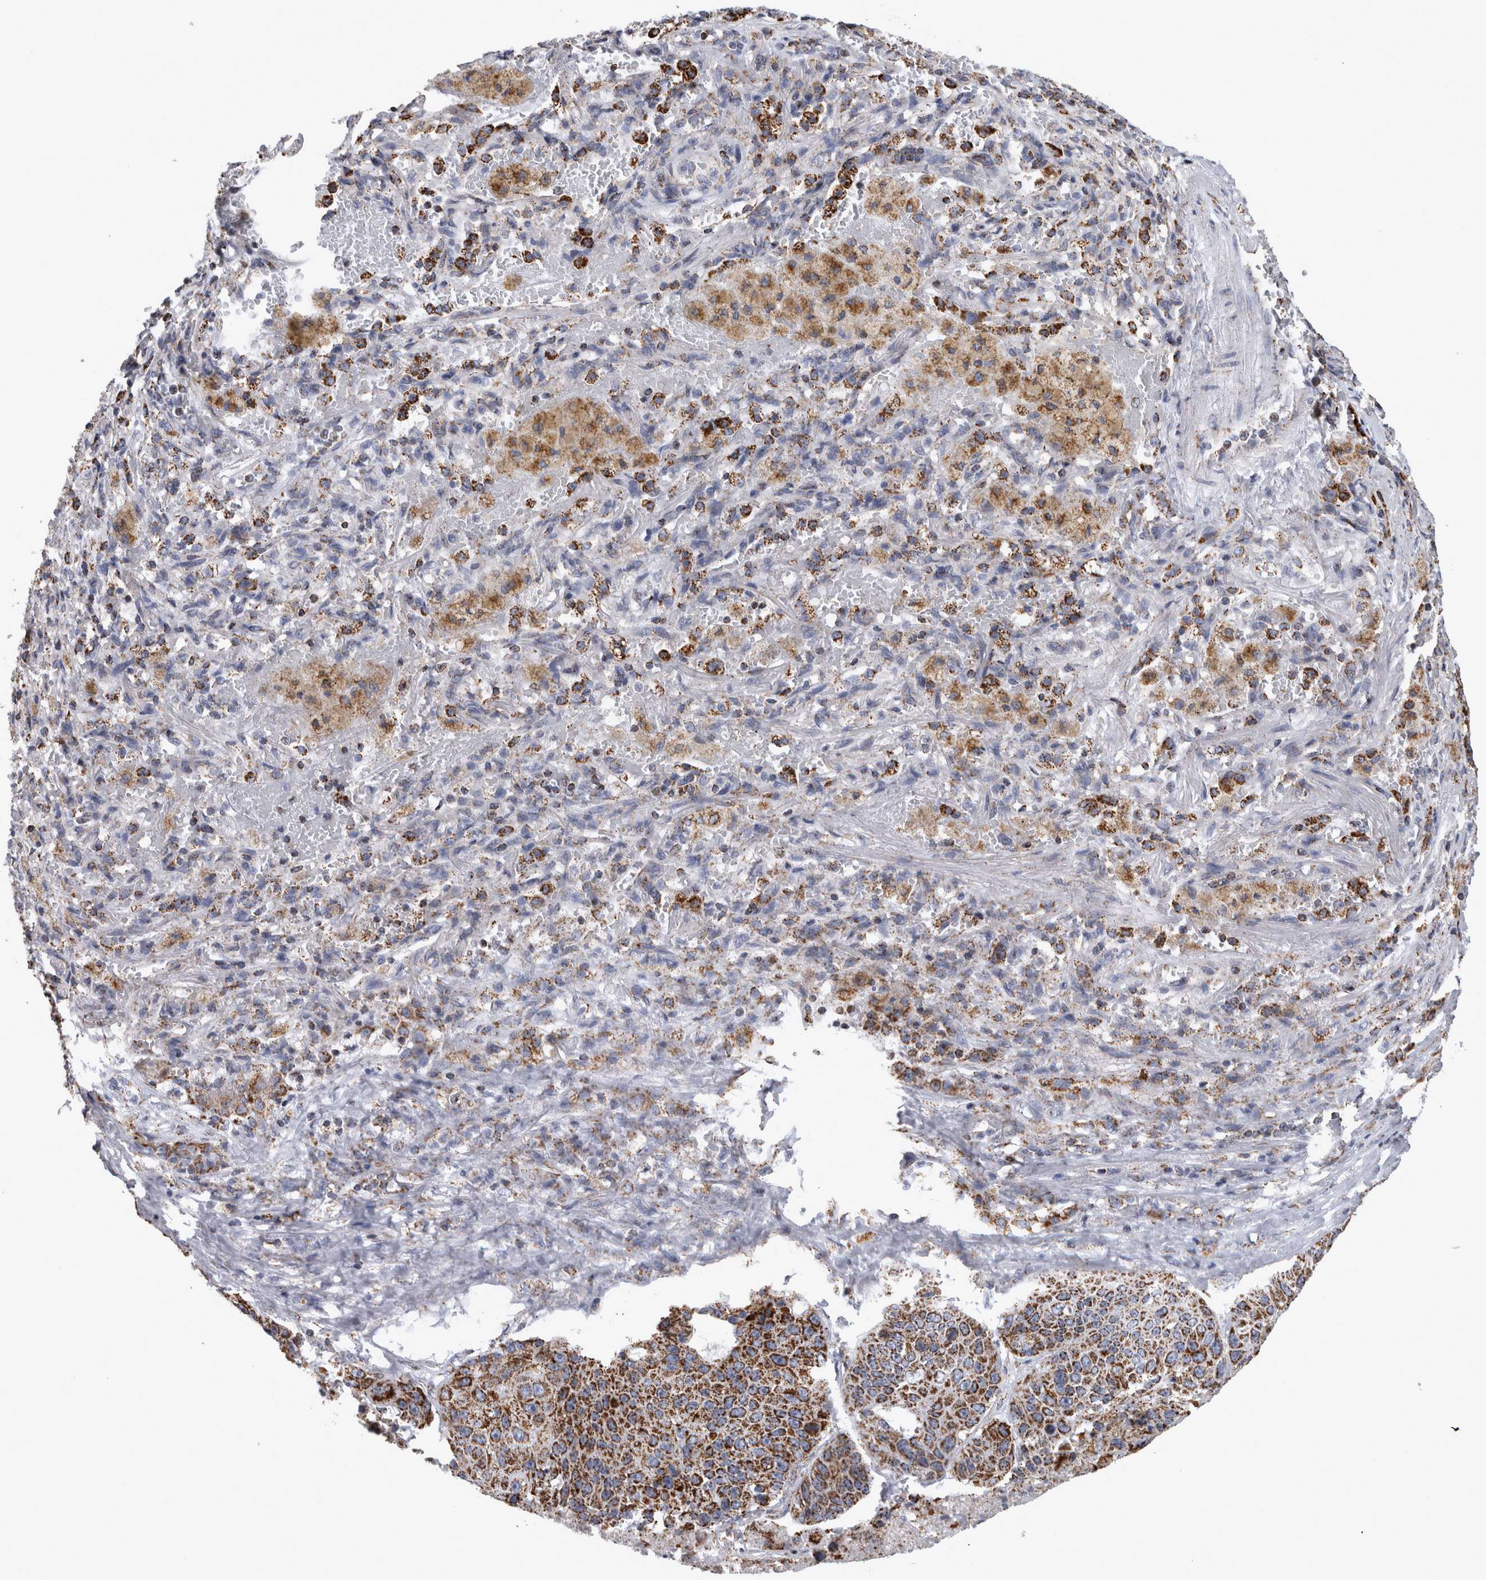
{"staining": {"intensity": "strong", "quantity": ">75%", "location": "cytoplasmic/membranous"}, "tissue": "lung cancer", "cell_type": "Tumor cells", "image_type": "cancer", "snomed": [{"axis": "morphology", "description": "Squamous cell carcinoma, NOS"}, {"axis": "topography", "description": "Lung"}], "caption": "Immunohistochemical staining of lung squamous cell carcinoma displays high levels of strong cytoplasmic/membranous positivity in approximately >75% of tumor cells.", "gene": "MDH2", "patient": {"sex": "male", "age": 61}}